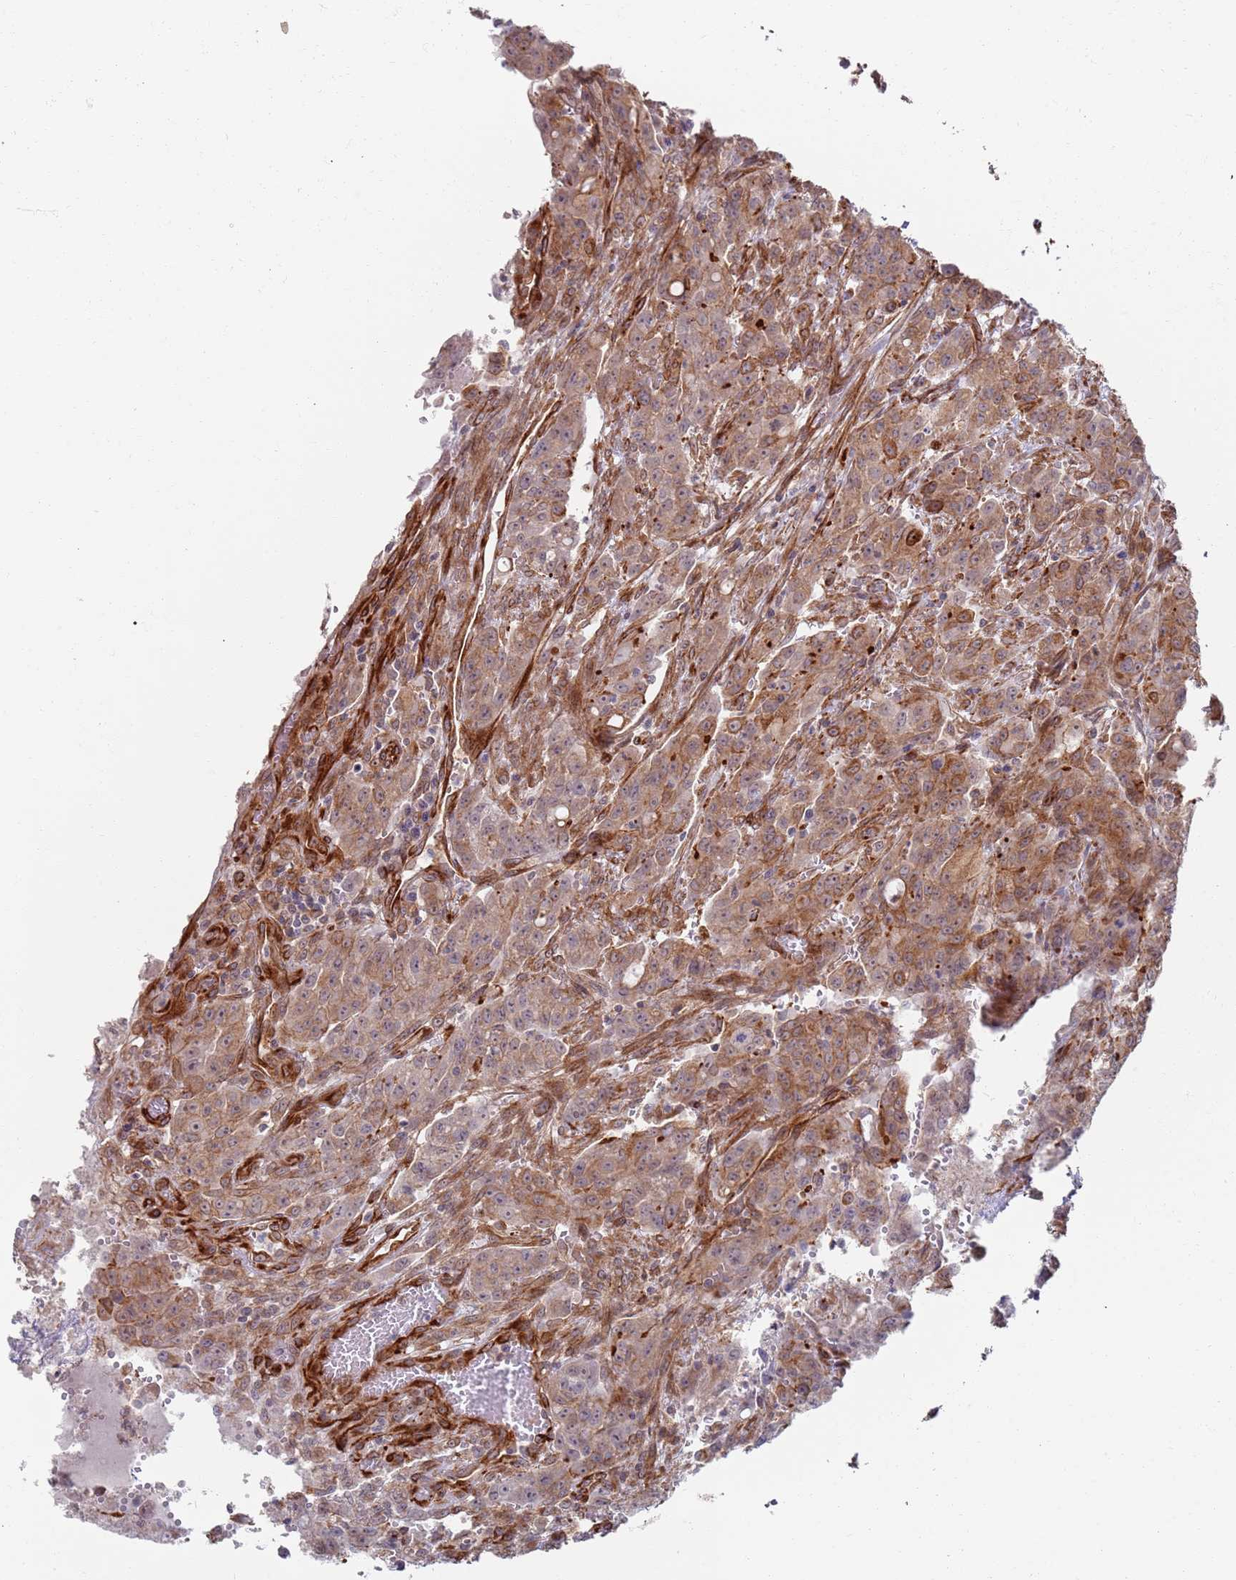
{"staining": {"intensity": "moderate", "quantity": ">75%", "location": "cytoplasmic/membranous"}, "tissue": "colorectal cancer", "cell_type": "Tumor cells", "image_type": "cancer", "snomed": [{"axis": "morphology", "description": "Adenocarcinoma, NOS"}, {"axis": "topography", "description": "Colon"}], "caption": "This is a micrograph of immunohistochemistry (IHC) staining of colorectal cancer, which shows moderate expression in the cytoplasmic/membranous of tumor cells.", "gene": "PHF21A", "patient": {"sex": "male", "age": 62}}